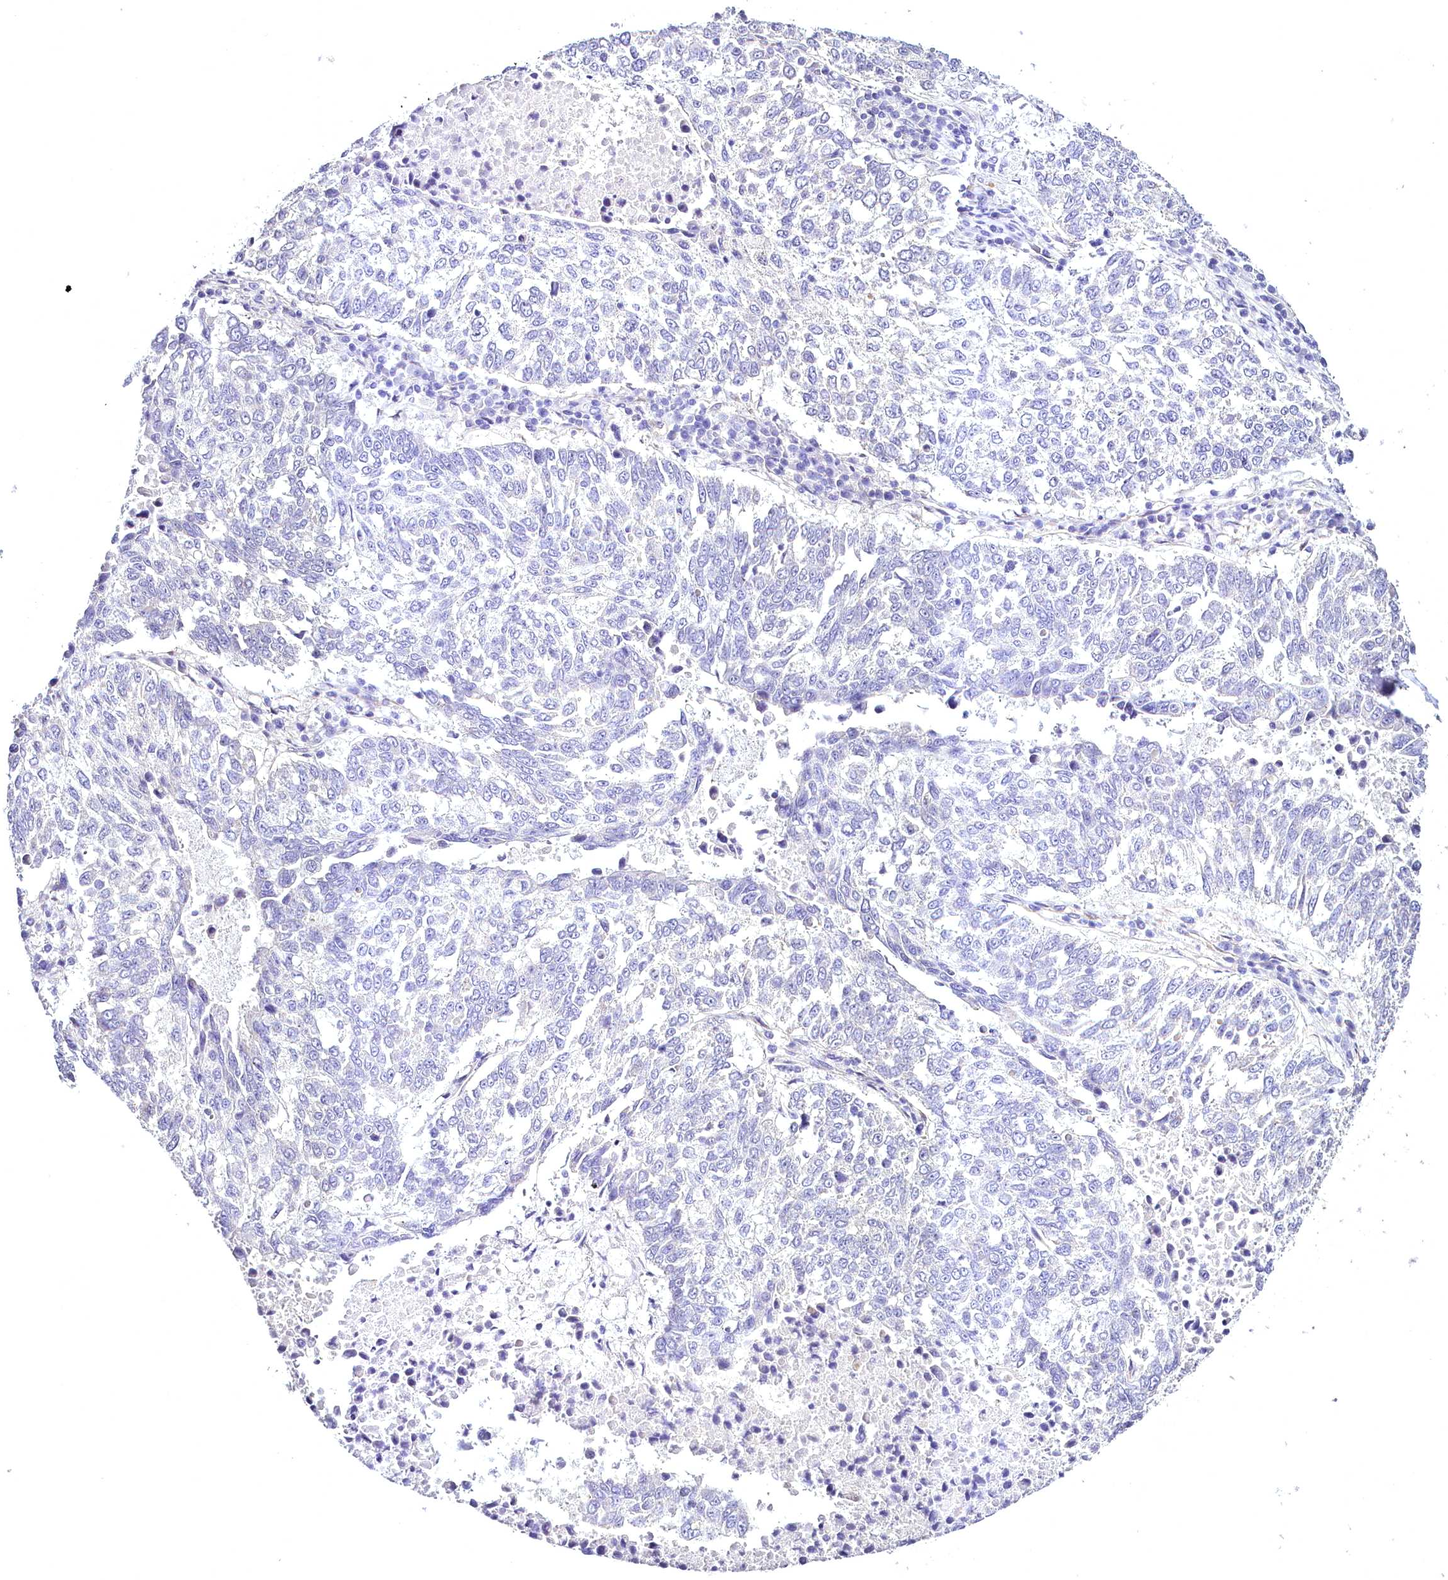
{"staining": {"intensity": "negative", "quantity": "none", "location": "none"}, "tissue": "lung cancer", "cell_type": "Tumor cells", "image_type": "cancer", "snomed": [{"axis": "morphology", "description": "Squamous cell carcinoma, NOS"}, {"axis": "topography", "description": "Lung"}], "caption": "Micrograph shows no significant protein positivity in tumor cells of lung cancer (squamous cell carcinoma).", "gene": "STXBP1", "patient": {"sex": "male", "age": 73}}